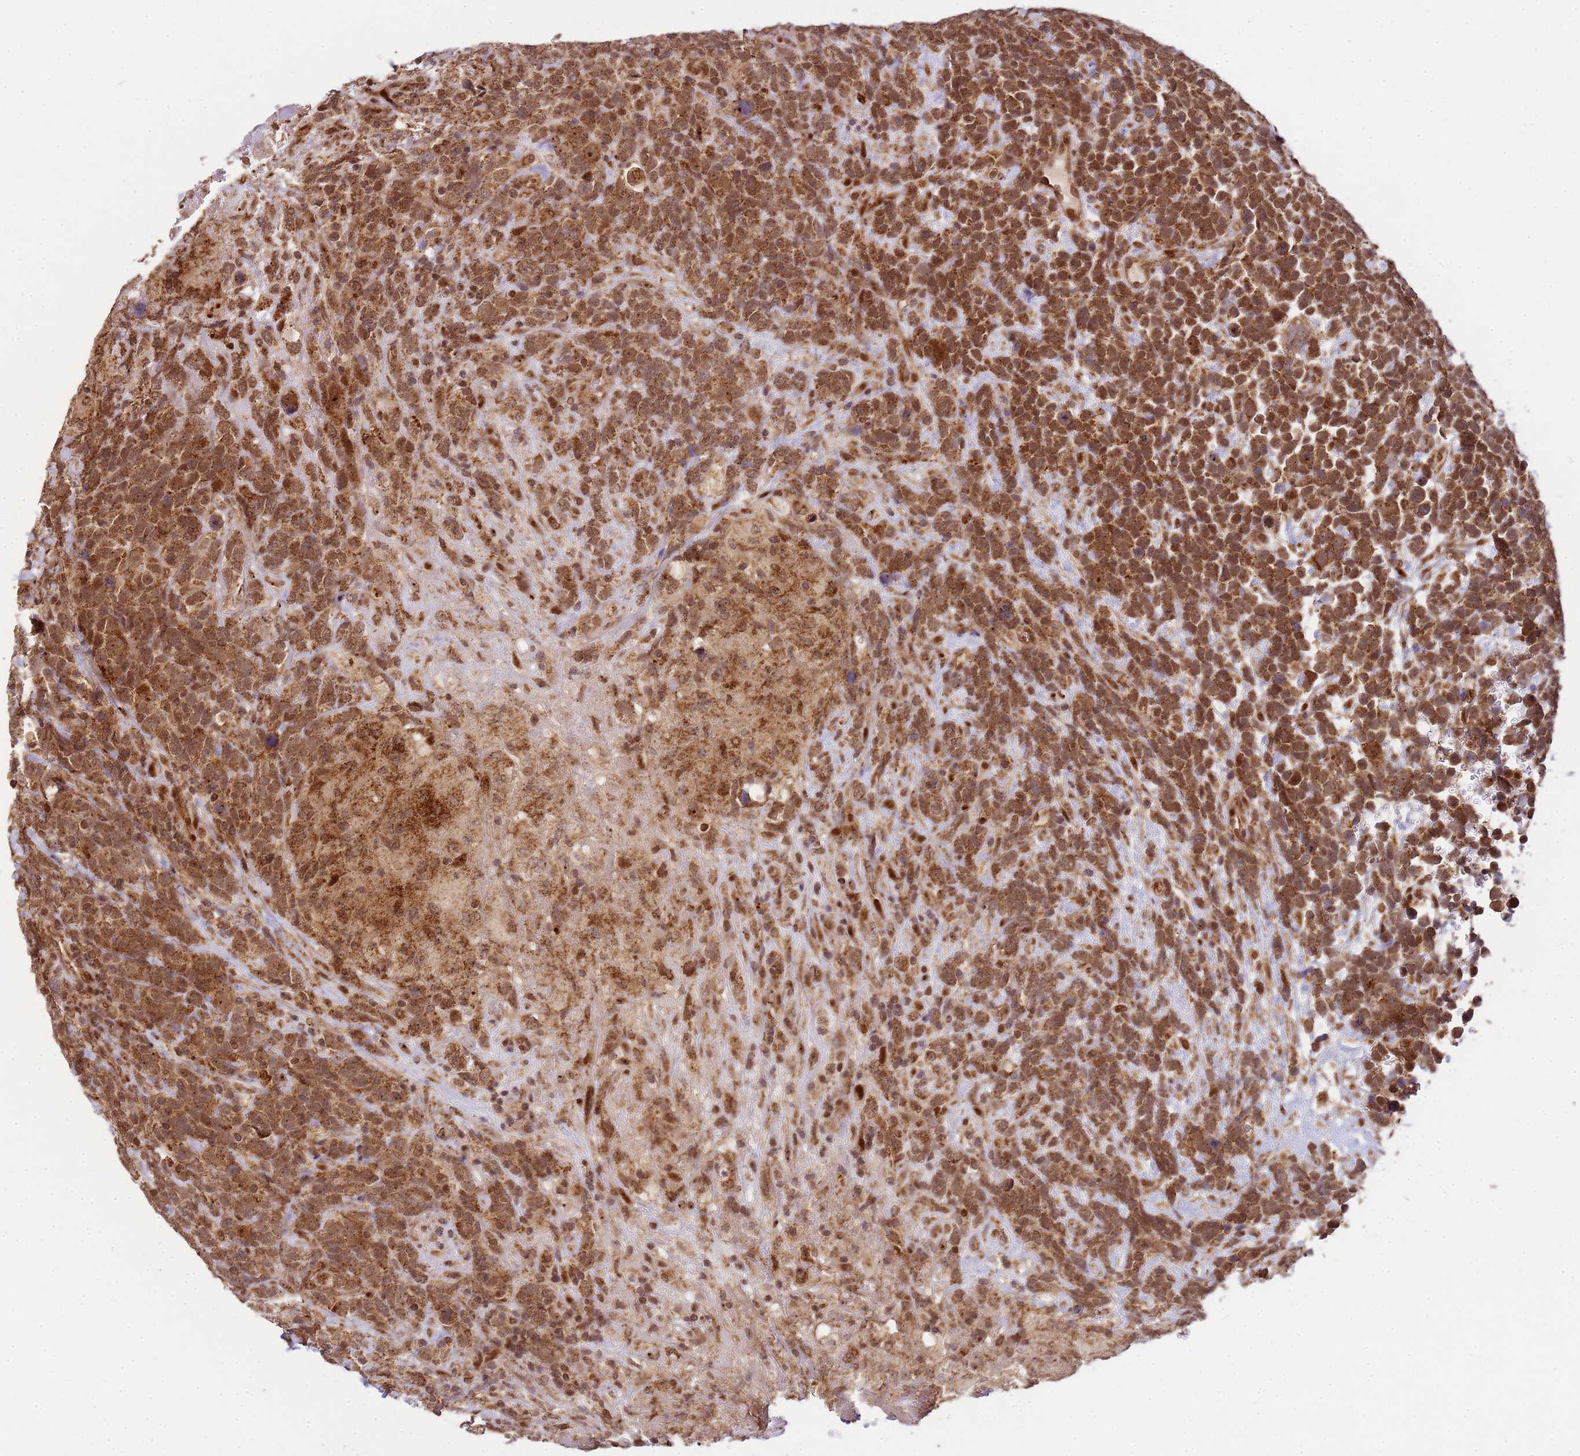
{"staining": {"intensity": "moderate", "quantity": ">75%", "location": "cytoplasmic/membranous,nuclear"}, "tissue": "urothelial cancer", "cell_type": "Tumor cells", "image_type": "cancer", "snomed": [{"axis": "morphology", "description": "Urothelial carcinoma, High grade"}, {"axis": "topography", "description": "Urinary bladder"}], "caption": "The immunohistochemical stain labels moderate cytoplasmic/membranous and nuclear expression in tumor cells of high-grade urothelial carcinoma tissue.", "gene": "PEX14", "patient": {"sex": "female", "age": 82}}